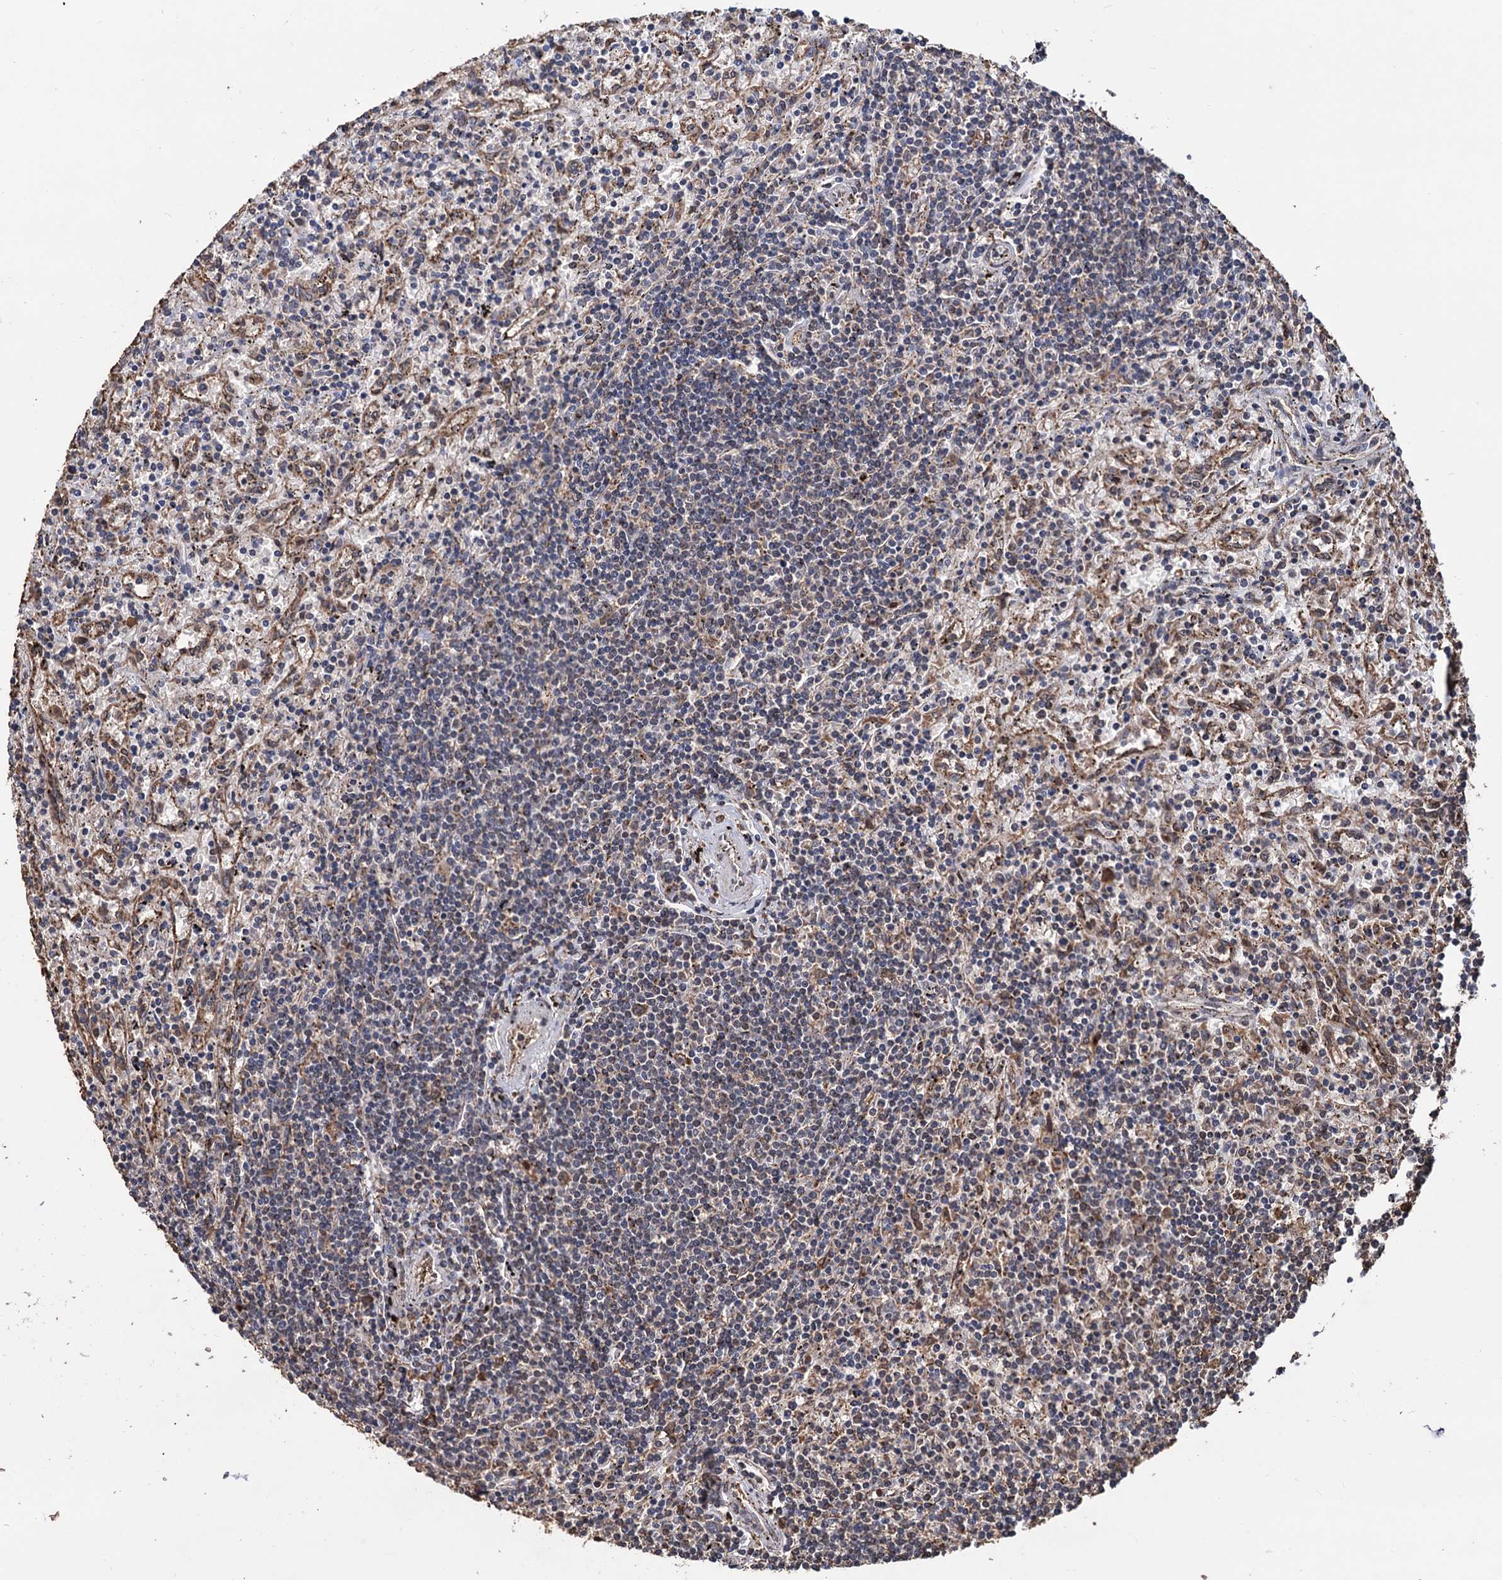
{"staining": {"intensity": "negative", "quantity": "none", "location": "none"}, "tissue": "lymphoma", "cell_type": "Tumor cells", "image_type": "cancer", "snomed": [{"axis": "morphology", "description": "Malignant lymphoma, non-Hodgkin's type, Low grade"}, {"axis": "topography", "description": "Spleen"}], "caption": "Tumor cells show no significant expression in lymphoma.", "gene": "TBC1D12", "patient": {"sex": "male", "age": 76}}